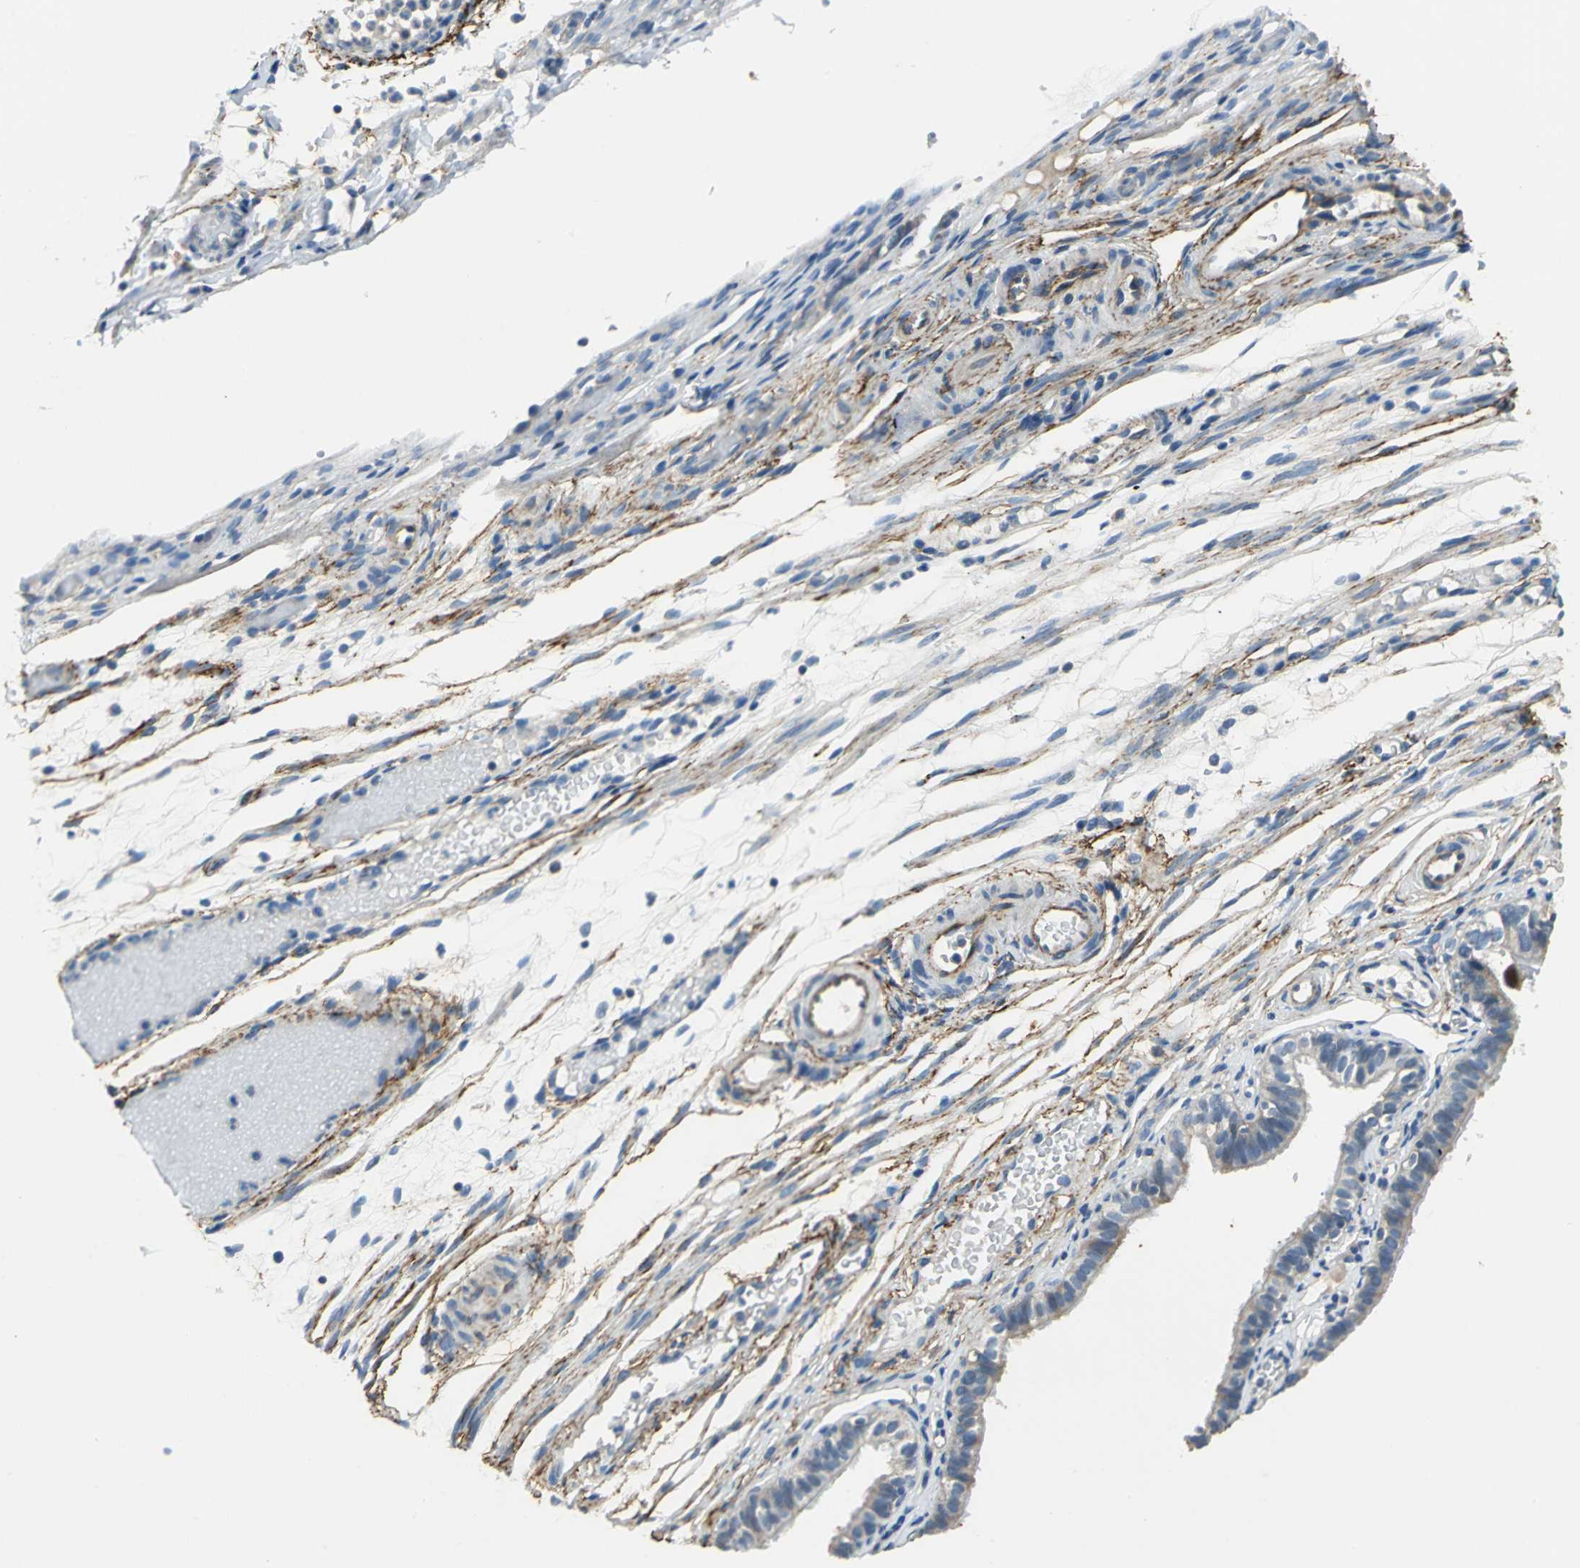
{"staining": {"intensity": "negative", "quantity": "none", "location": "none"}, "tissue": "fallopian tube", "cell_type": "Glandular cells", "image_type": "normal", "snomed": [{"axis": "morphology", "description": "Normal tissue, NOS"}, {"axis": "morphology", "description": "Dermoid, NOS"}, {"axis": "topography", "description": "Fallopian tube"}], "caption": "This is an immunohistochemistry photomicrograph of normal fallopian tube. There is no positivity in glandular cells.", "gene": "SLC16A7", "patient": {"sex": "female", "age": 33}}